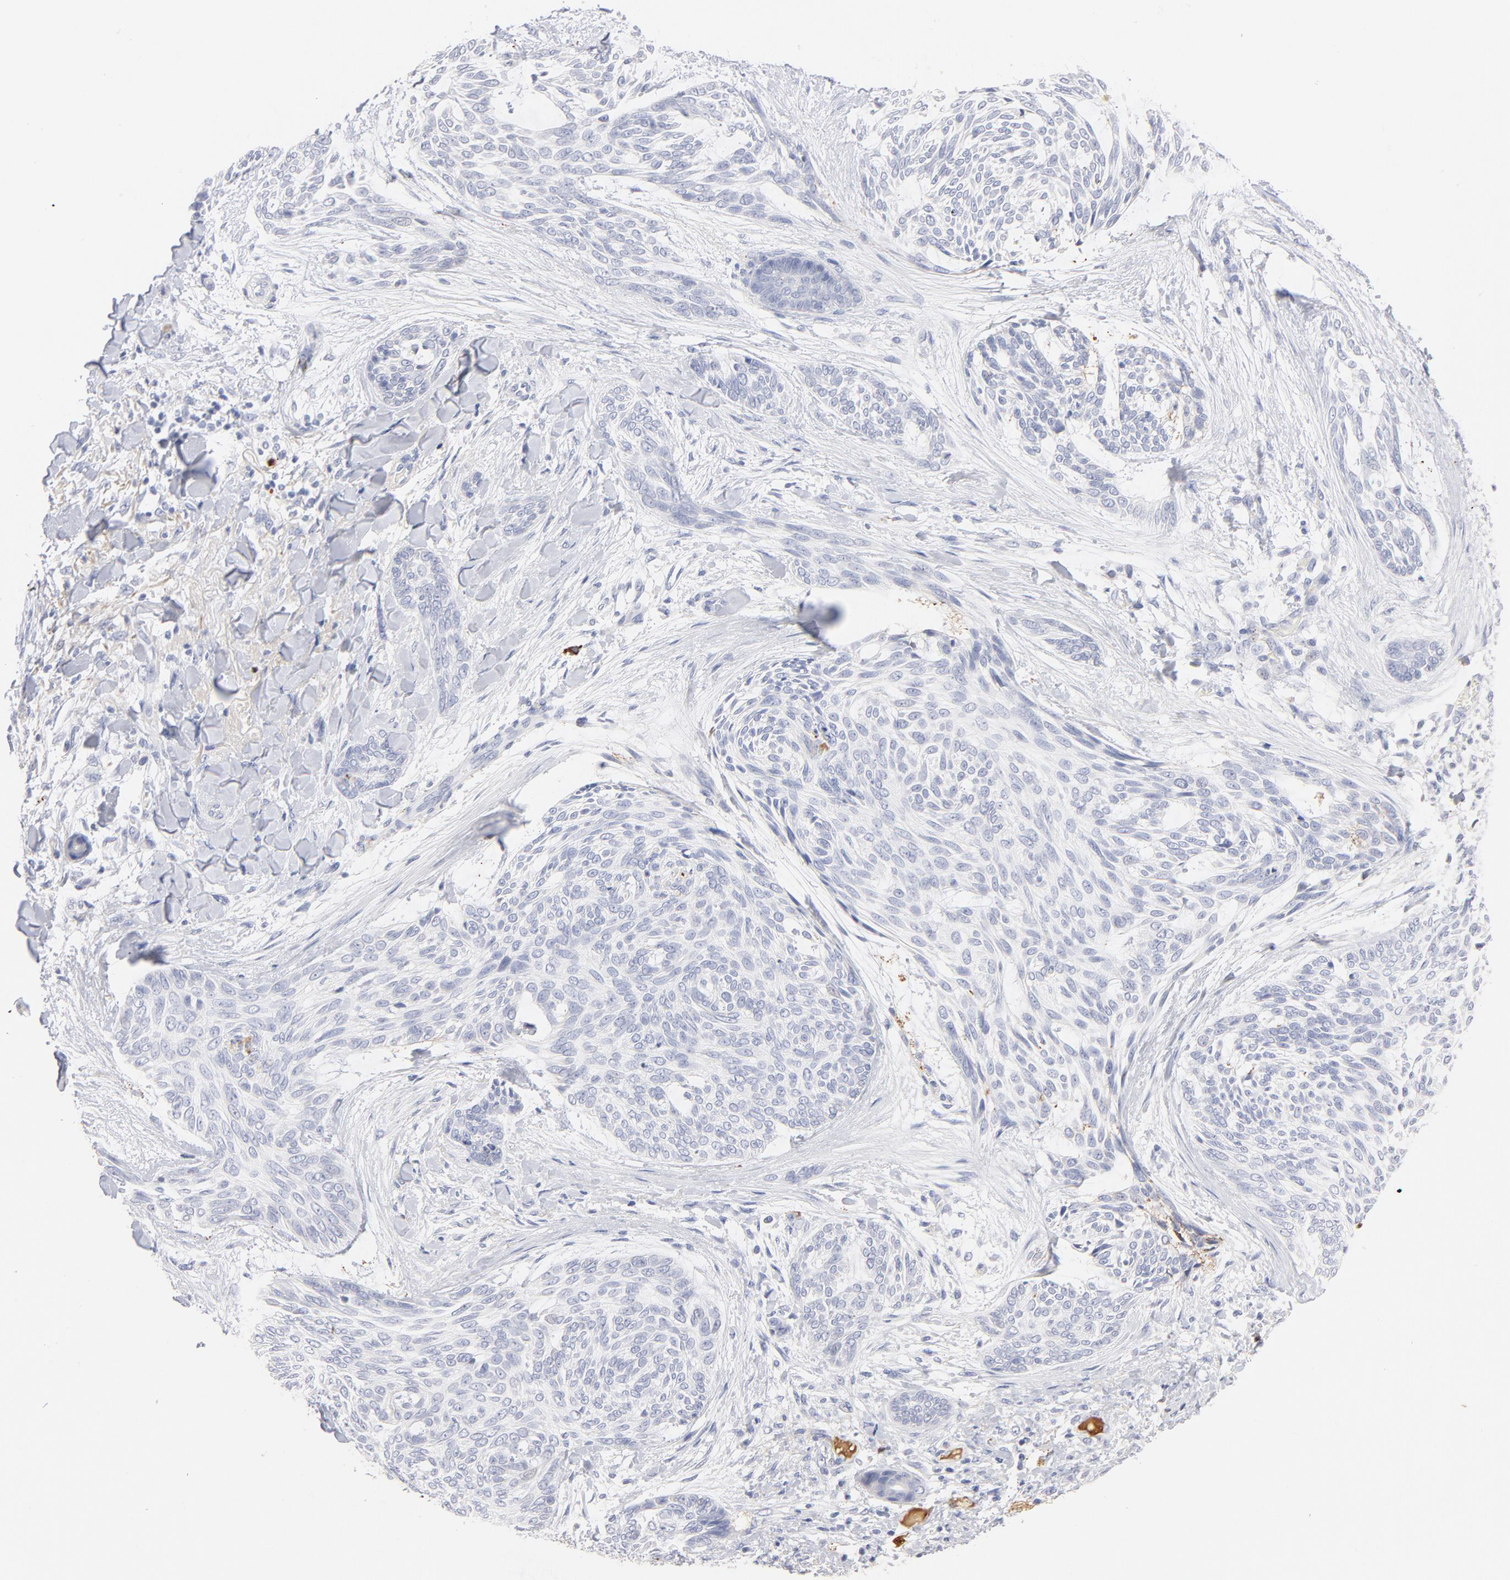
{"staining": {"intensity": "negative", "quantity": "none", "location": "none"}, "tissue": "skin cancer", "cell_type": "Tumor cells", "image_type": "cancer", "snomed": [{"axis": "morphology", "description": "Normal tissue, NOS"}, {"axis": "morphology", "description": "Basal cell carcinoma"}, {"axis": "topography", "description": "Skin"}], "caption": "Immunohistochemistry (IHC) photomicrograph of neoplastic tissue: skin cancer stained with DAB demonstrates no significant protein staining in tumor cells.", "gene": "PLAT", "patient": {"sex": "female", "age": 71}}